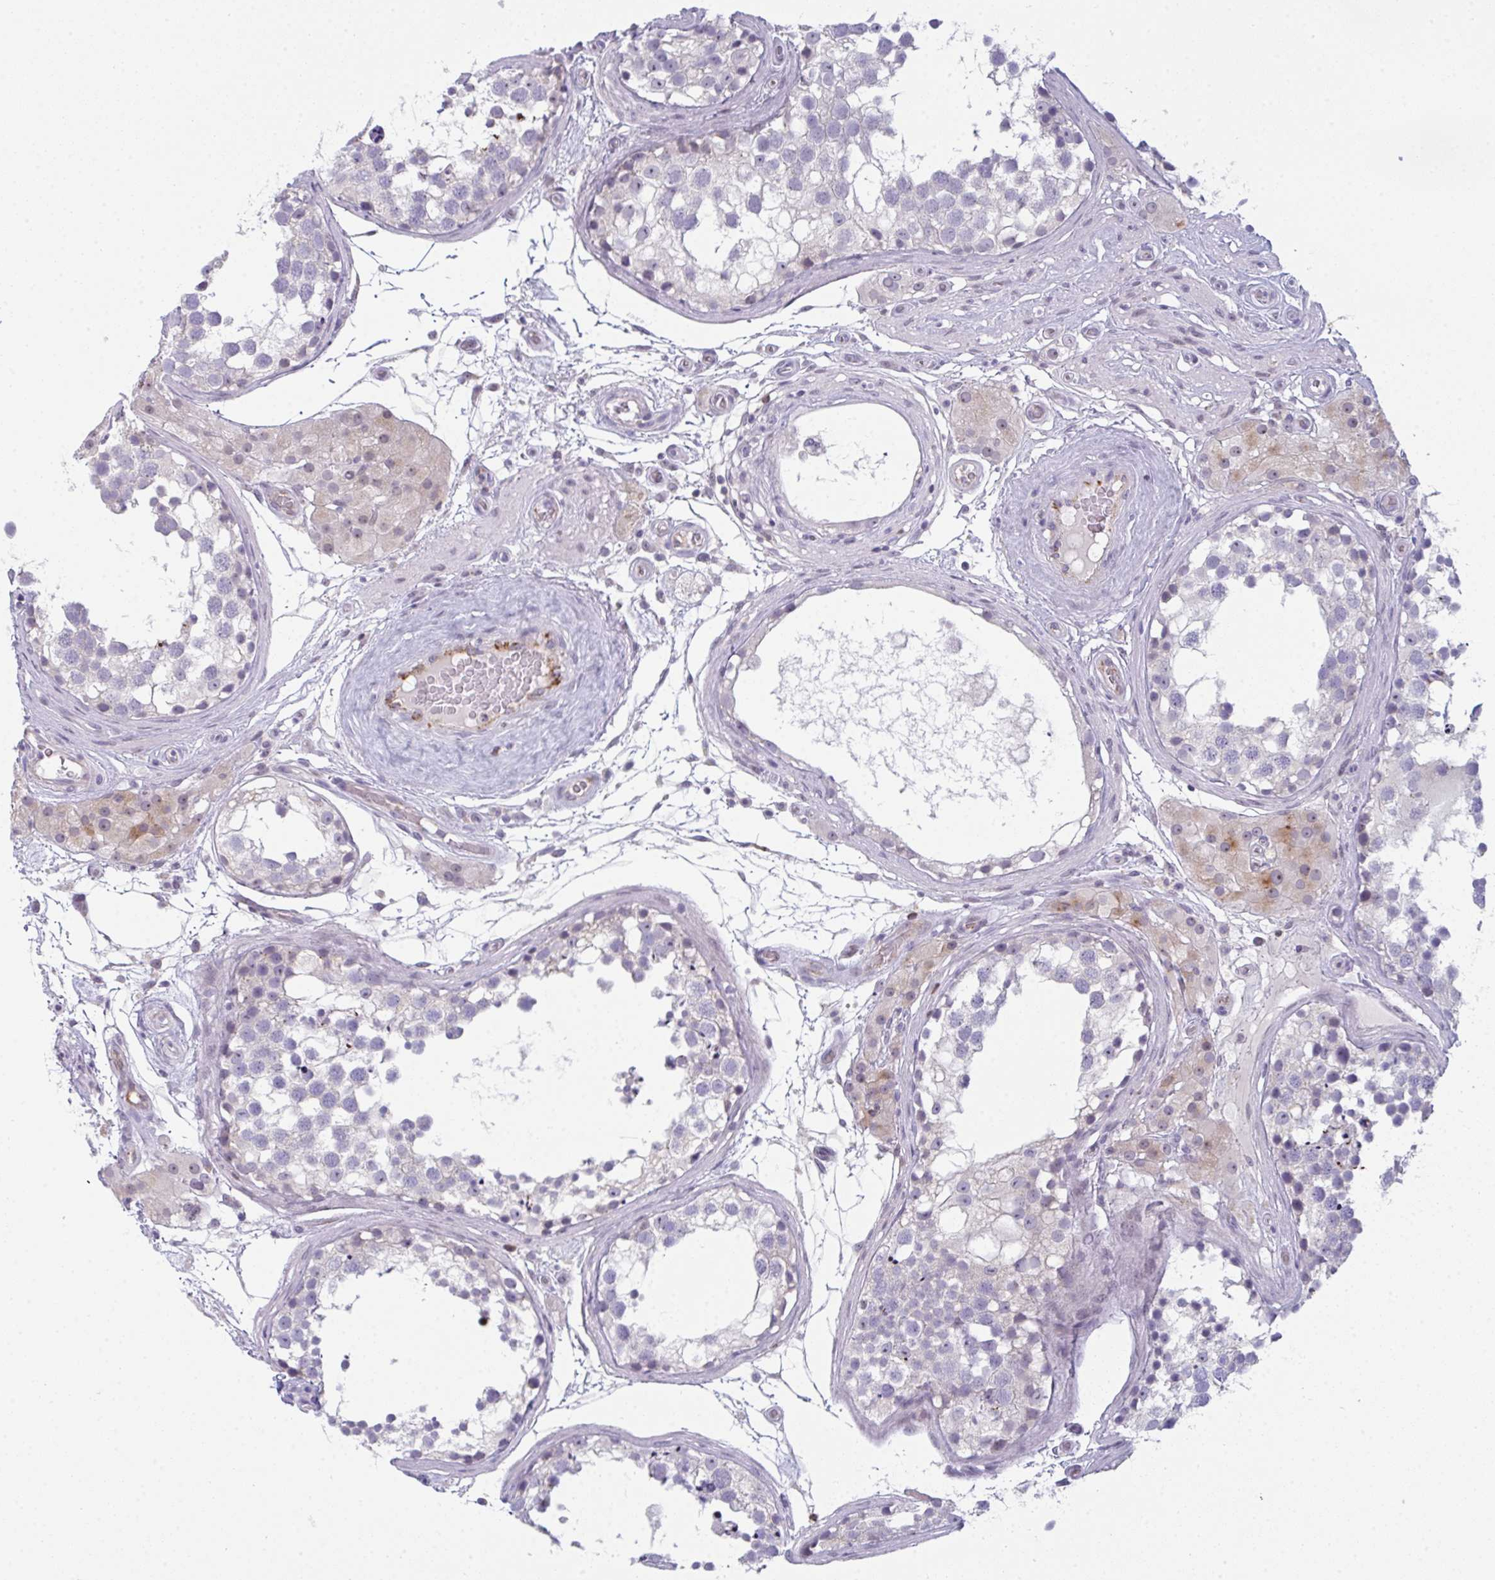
{"staining": {"intensity": "negative", "quantity": "none", "location": "none"}, "tissue": "testis", "cell_type": "Cells in seminiferous ducts", "image_type": "normal", "snomed": [{"axis": "morphology", "description": "Normal tissue, NOS"}, {"axis": "morphology", "description": "Seminoma, NOS"}, {"axis": "topography", "description": "Testis"}], "caption": "The photomicrograph reveals no staining of cells in seminiferous ducts in normal testis.", "gene": "CD80", "patient": {"sex": "male", "age": 65}}